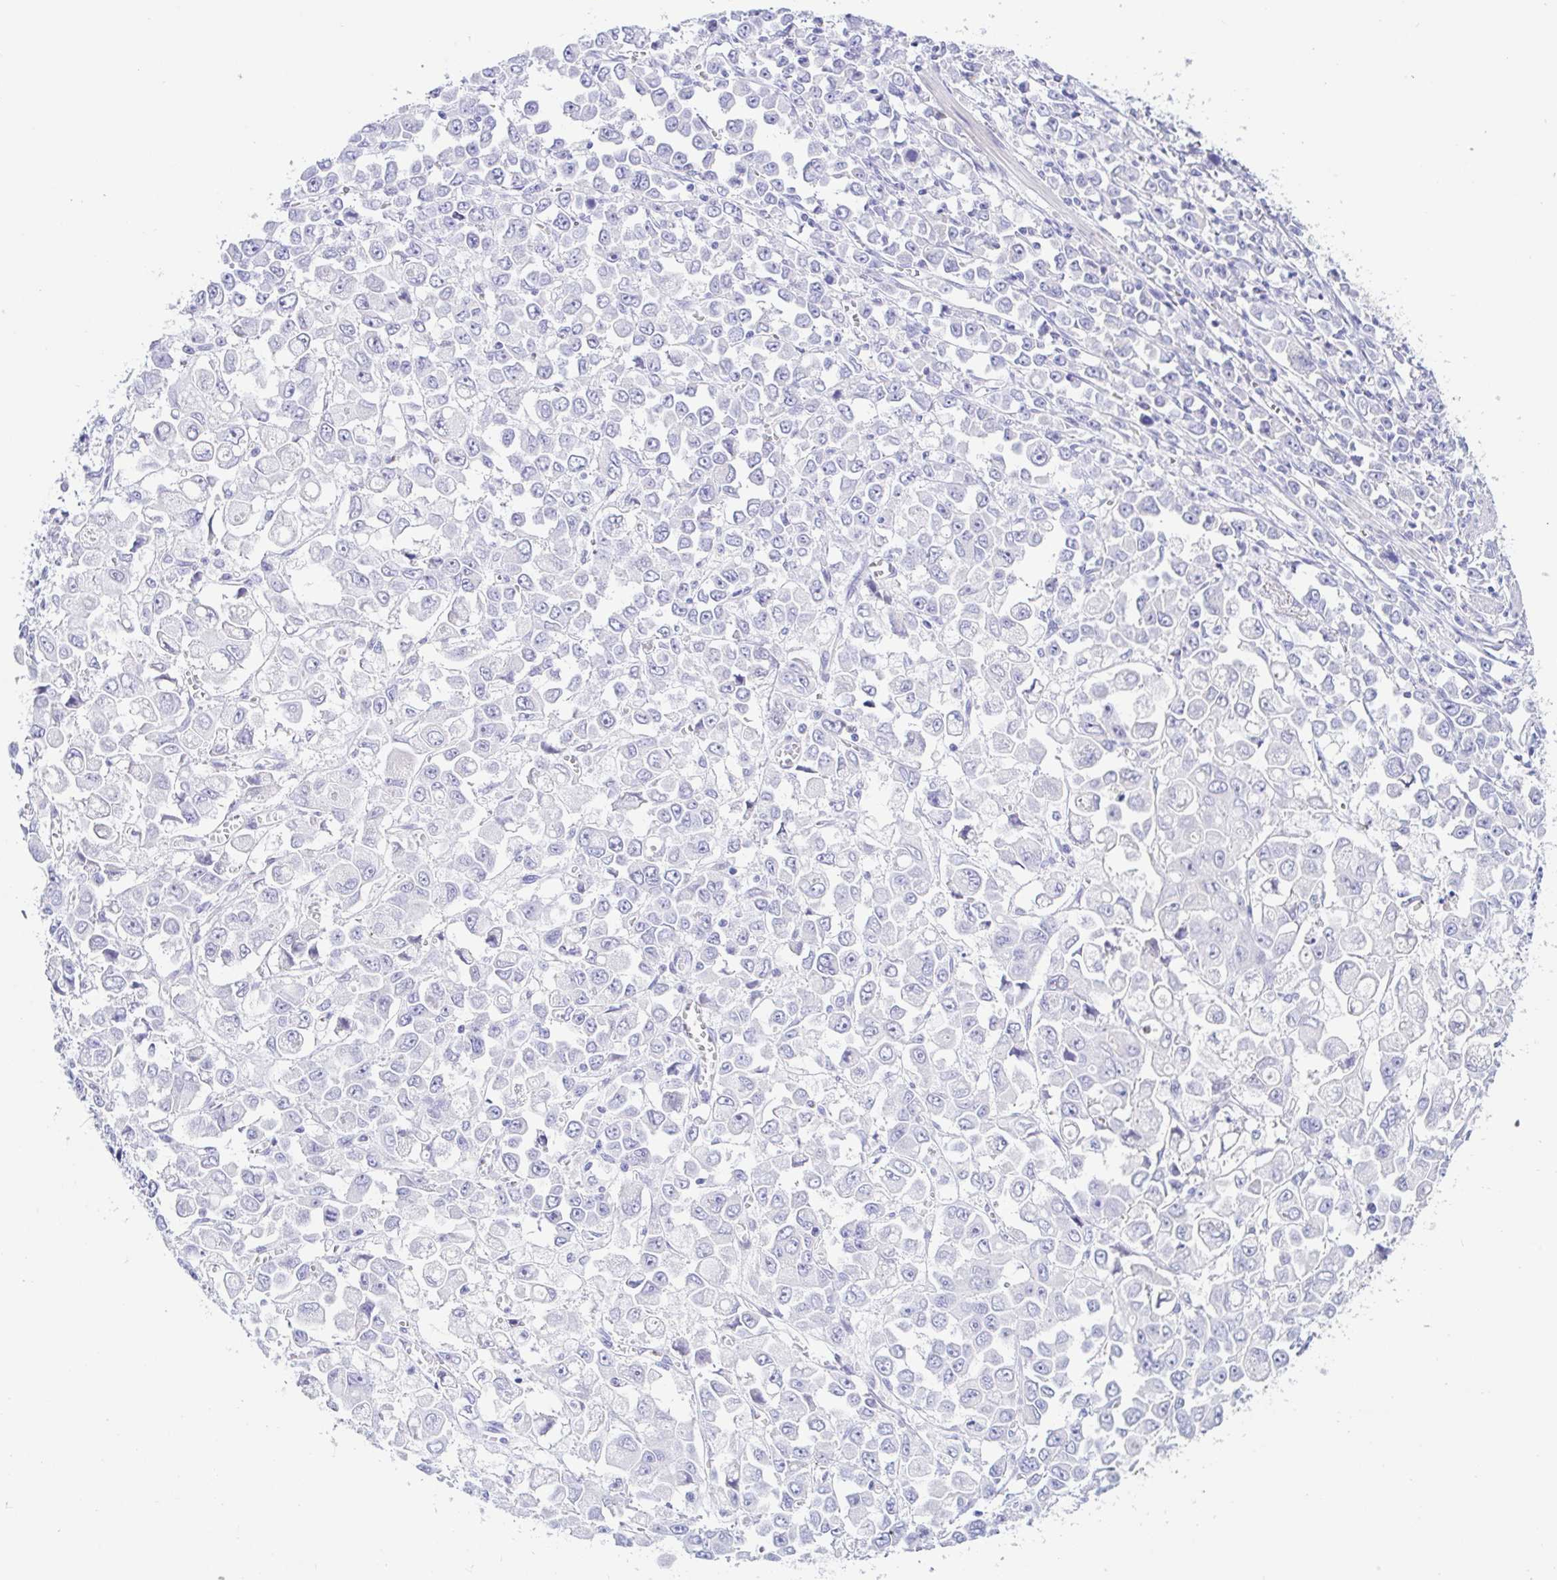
{"staining": {"intensity": "negative", "quantity": "none", "location": "none"}, "tissue": "stomach cancer", "cell_type": "Tumor cells", "image_type": "cancer", "snomed": [{"axis": "morphology", "description": "Adenocarcinoma, NOS"}, {"axis": "topography", "description": "Stomach, upper"}], "caption": "Tumor cells show no significant protein expression in stomach cancer (adenocarcinoma). The staining is performed using DAB brown chromogen with nuclei counter-stained in using hematoxylin.", "gene": "PINLYP", "patient": {"sex": "male", "age": 70}}